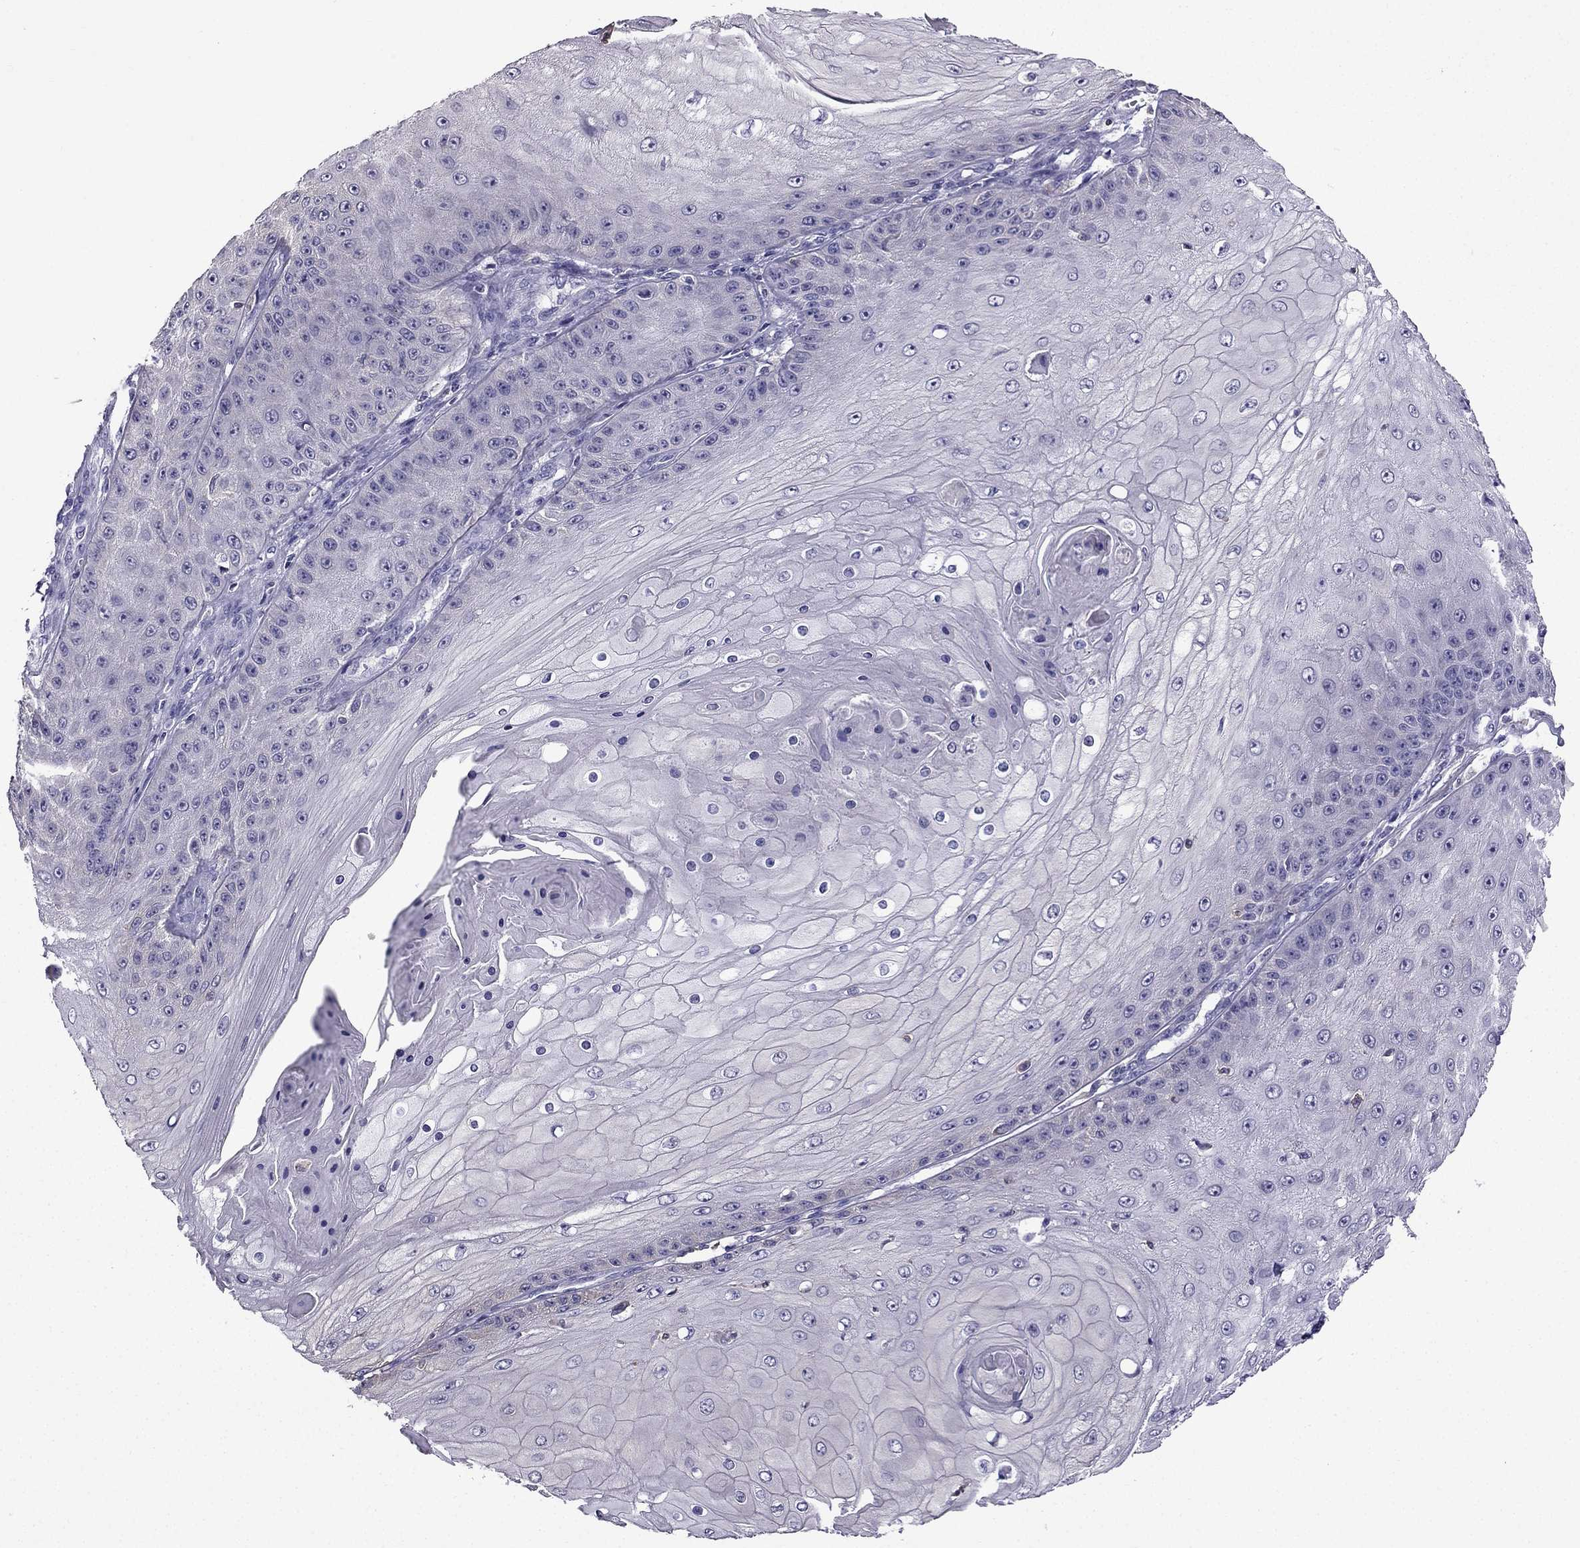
{"staining": {"intensity": "negative", "quantity": "none", "location": "none"}, "tissue": "skin cancer", "cell_type": "Tumor cells", "image_type": "cancer", "snomed": [{"axis": "morphology", "description": "Squamous cell carcinoma, NOS"}, {"axis": "topography", "description": "Skin"}], "caption": "Protein analysis of skin squamous cell carcinoma exhibits no significant positivity in tumor cells. (Stains: DAB immunohistochemistry (IHC) with hematoxylin counter stain, Microscopy: brightfield microscopy at high magnification).", "gene": "CCK", "patient": {"sex": "male", "age": 70}}